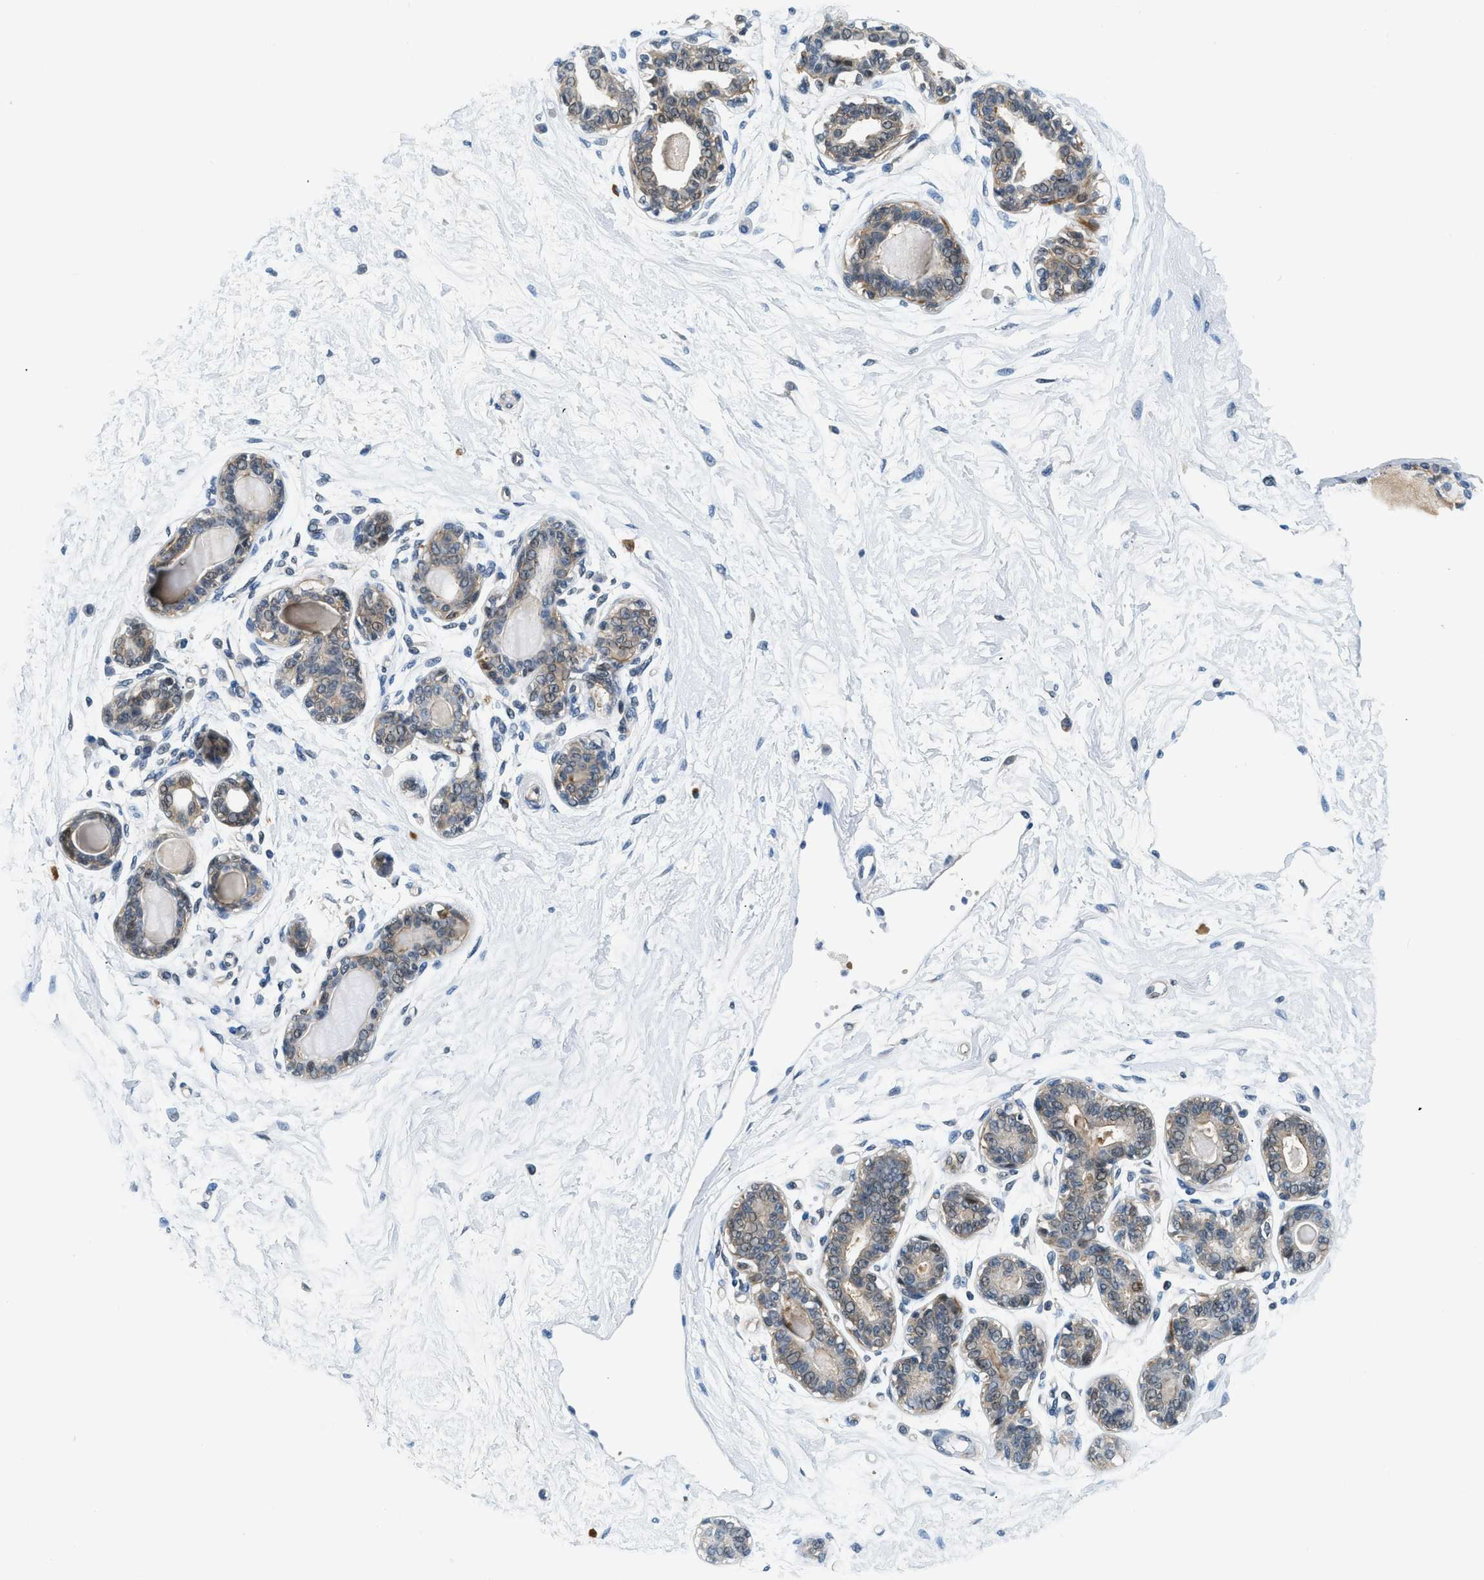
{"staining": {"intensity": "negative", "quantity": "none", "location": "none"}, "tissue": "breast", "cell_type": "Adipocytes", "image_type": "normal", "snomed": [{"axis": "morphology", "description": "Normal tissue, NOS"}, {"axis": "topography", "description": "Breast"}], "caption": "Normal breast was stained to show a protein in brown. There is no significant expression in adipocytes. (DAB immunohistochemistry with hematoxylin counter stain).", "gene": "CBLB", "patient": {"sex": "female", "age": 45}}